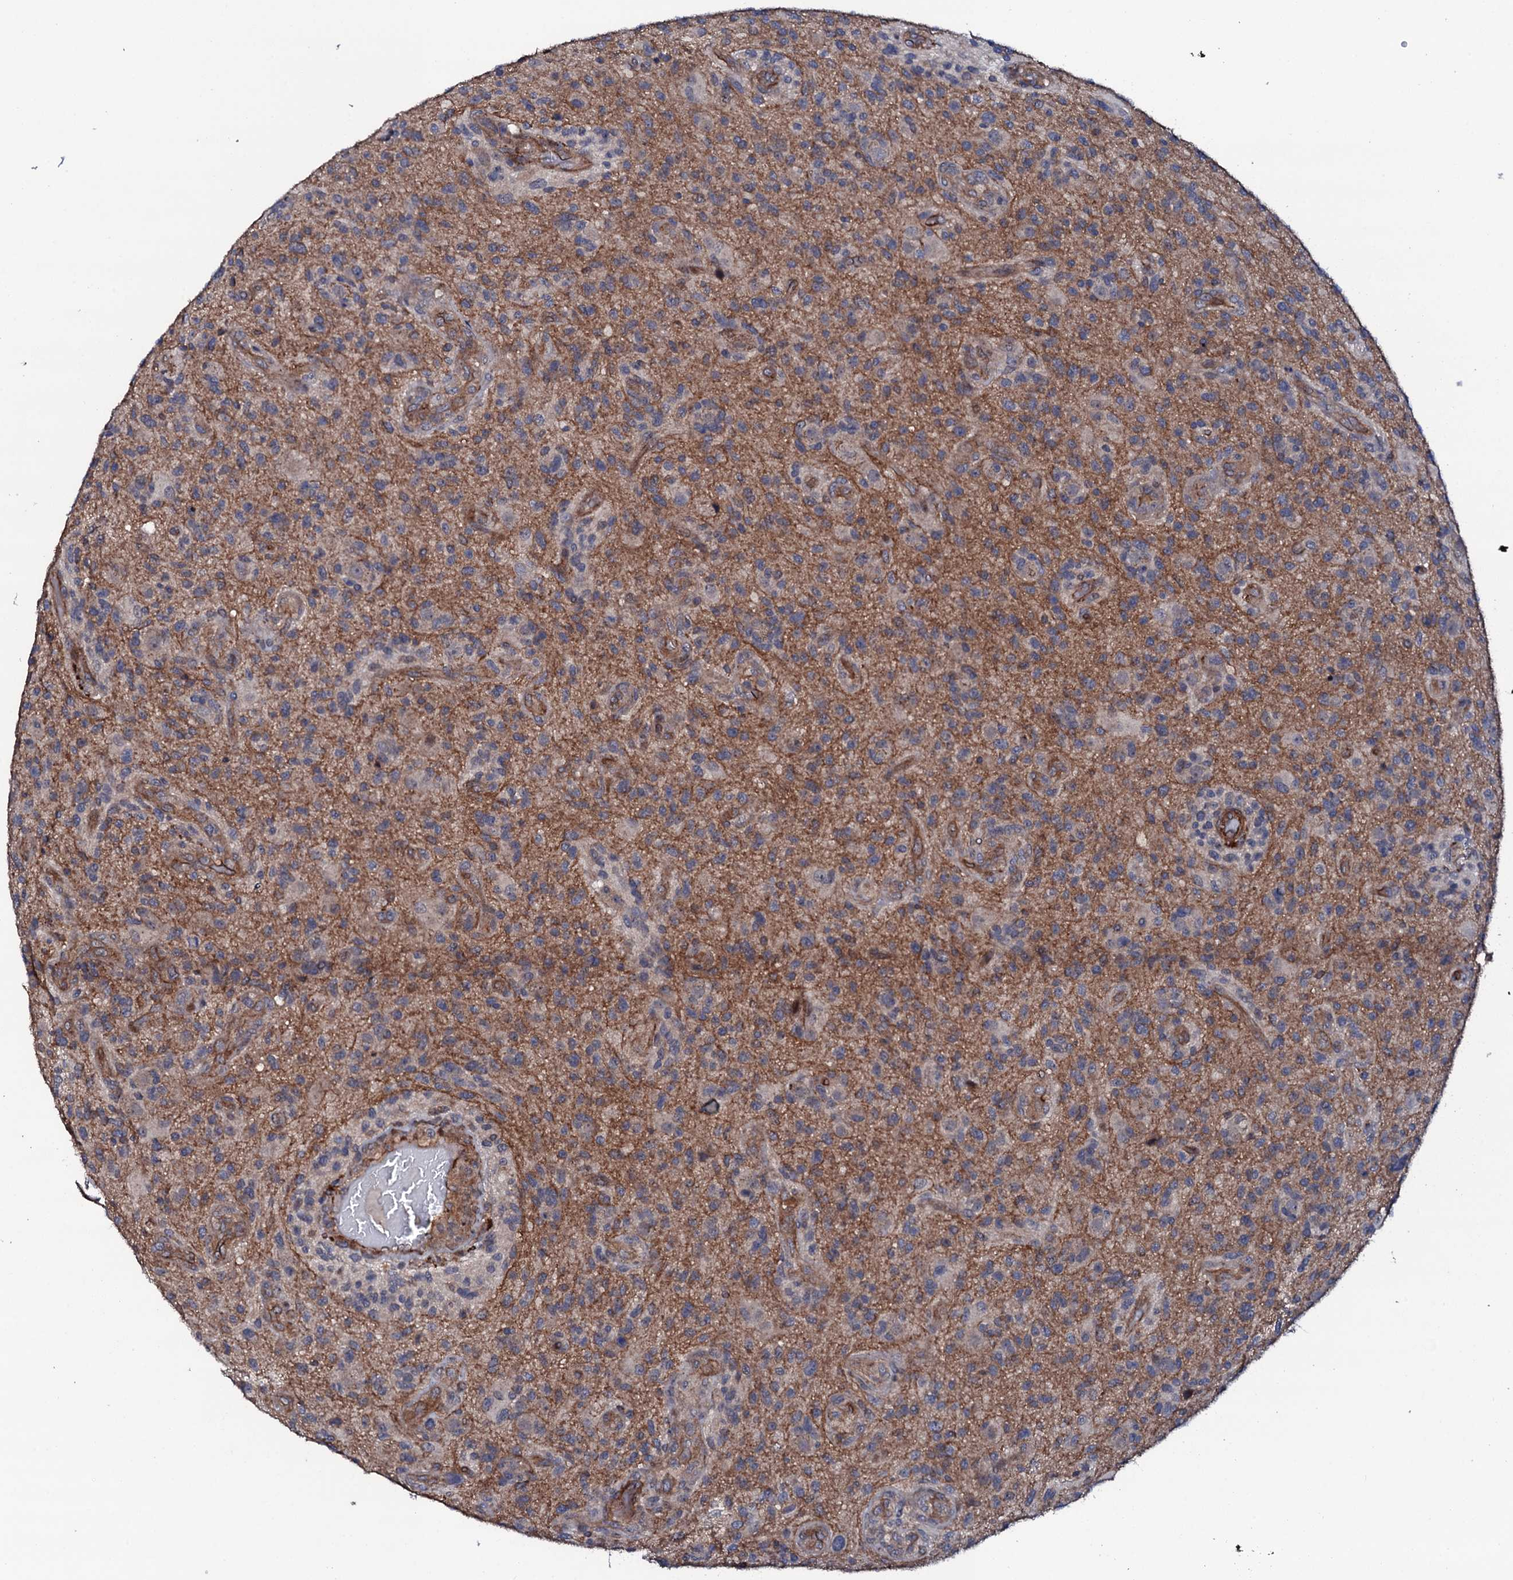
{"staining": {"intensity": "negative", "quantity": "none", "location": "none"}, "tissue": "glioma", "cell_type": "Tumor cells", "image_type": "cancer", "snomed": [{"axis": "morphology", "description": "Glioma, malignant, High grade"}, {"axis": "topography", "description": "Brain"}], "caption": "The micrograph demonstrates no significant positivity in tumor cells of malignant high-grade glioma.", "gene": "CIAO2A", "patient": {"sex": "male", "age": 47}}